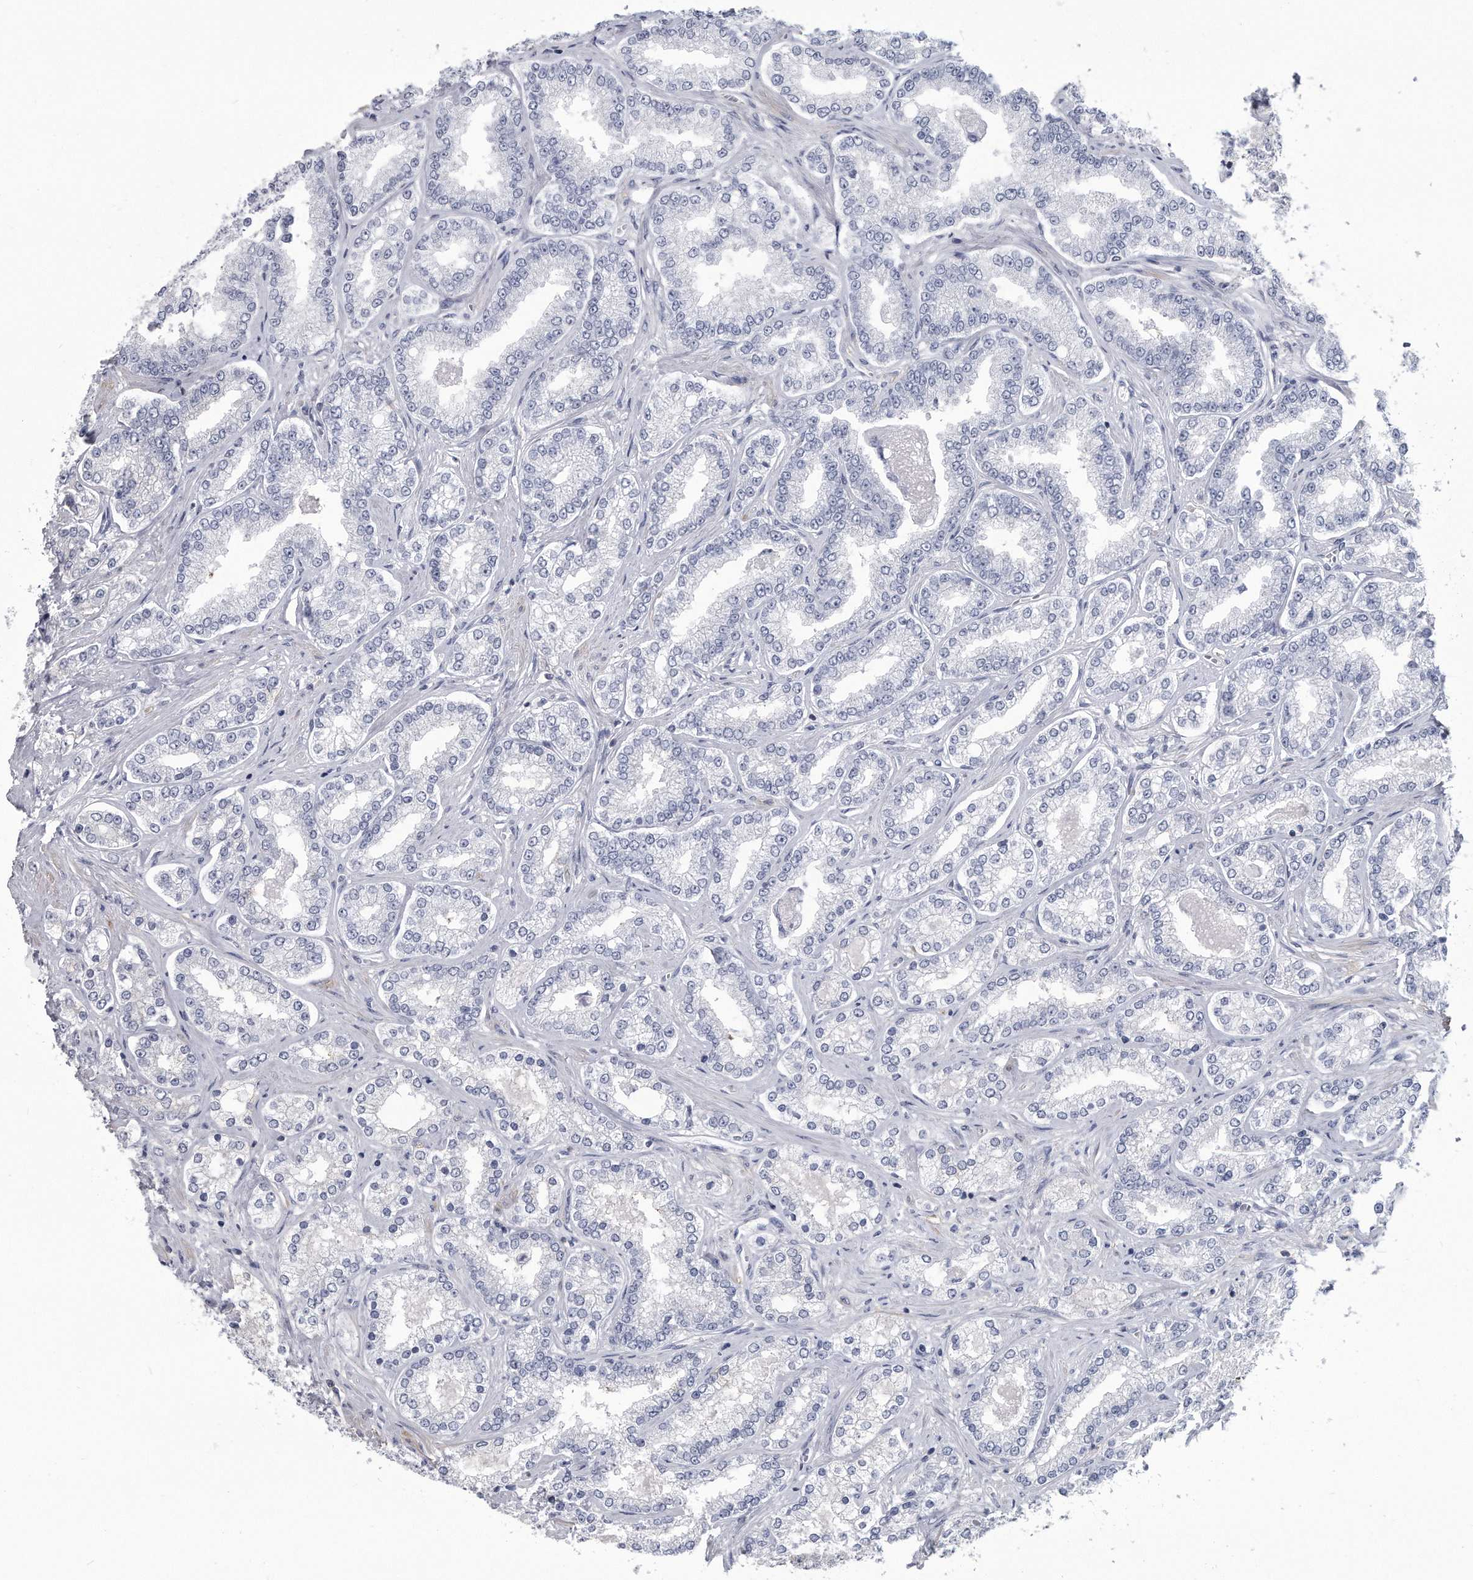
{"staining": {"intensity": "negative", "quantity": "none", "location": "none"}, "tissue": "prostate cancer", "cell_type": "Tumor cells", "image_type": "cancer", "snomed": [{"axis": "morphology", "description": "Normal tissue, NOS"}, {"axis": "morphology", "description": "Adenocarcinoma, High grade"}, {"axis": "topography", "description": "Prostate"}], "caption": "Human prostate cancer (adenocarcinoma (high-grade)) stained for a protein using immunohistochemistry demonstrates no positivity in tumor cells.", "gene": "PYGB", "patient": {"sex": "male", "age": 83}}